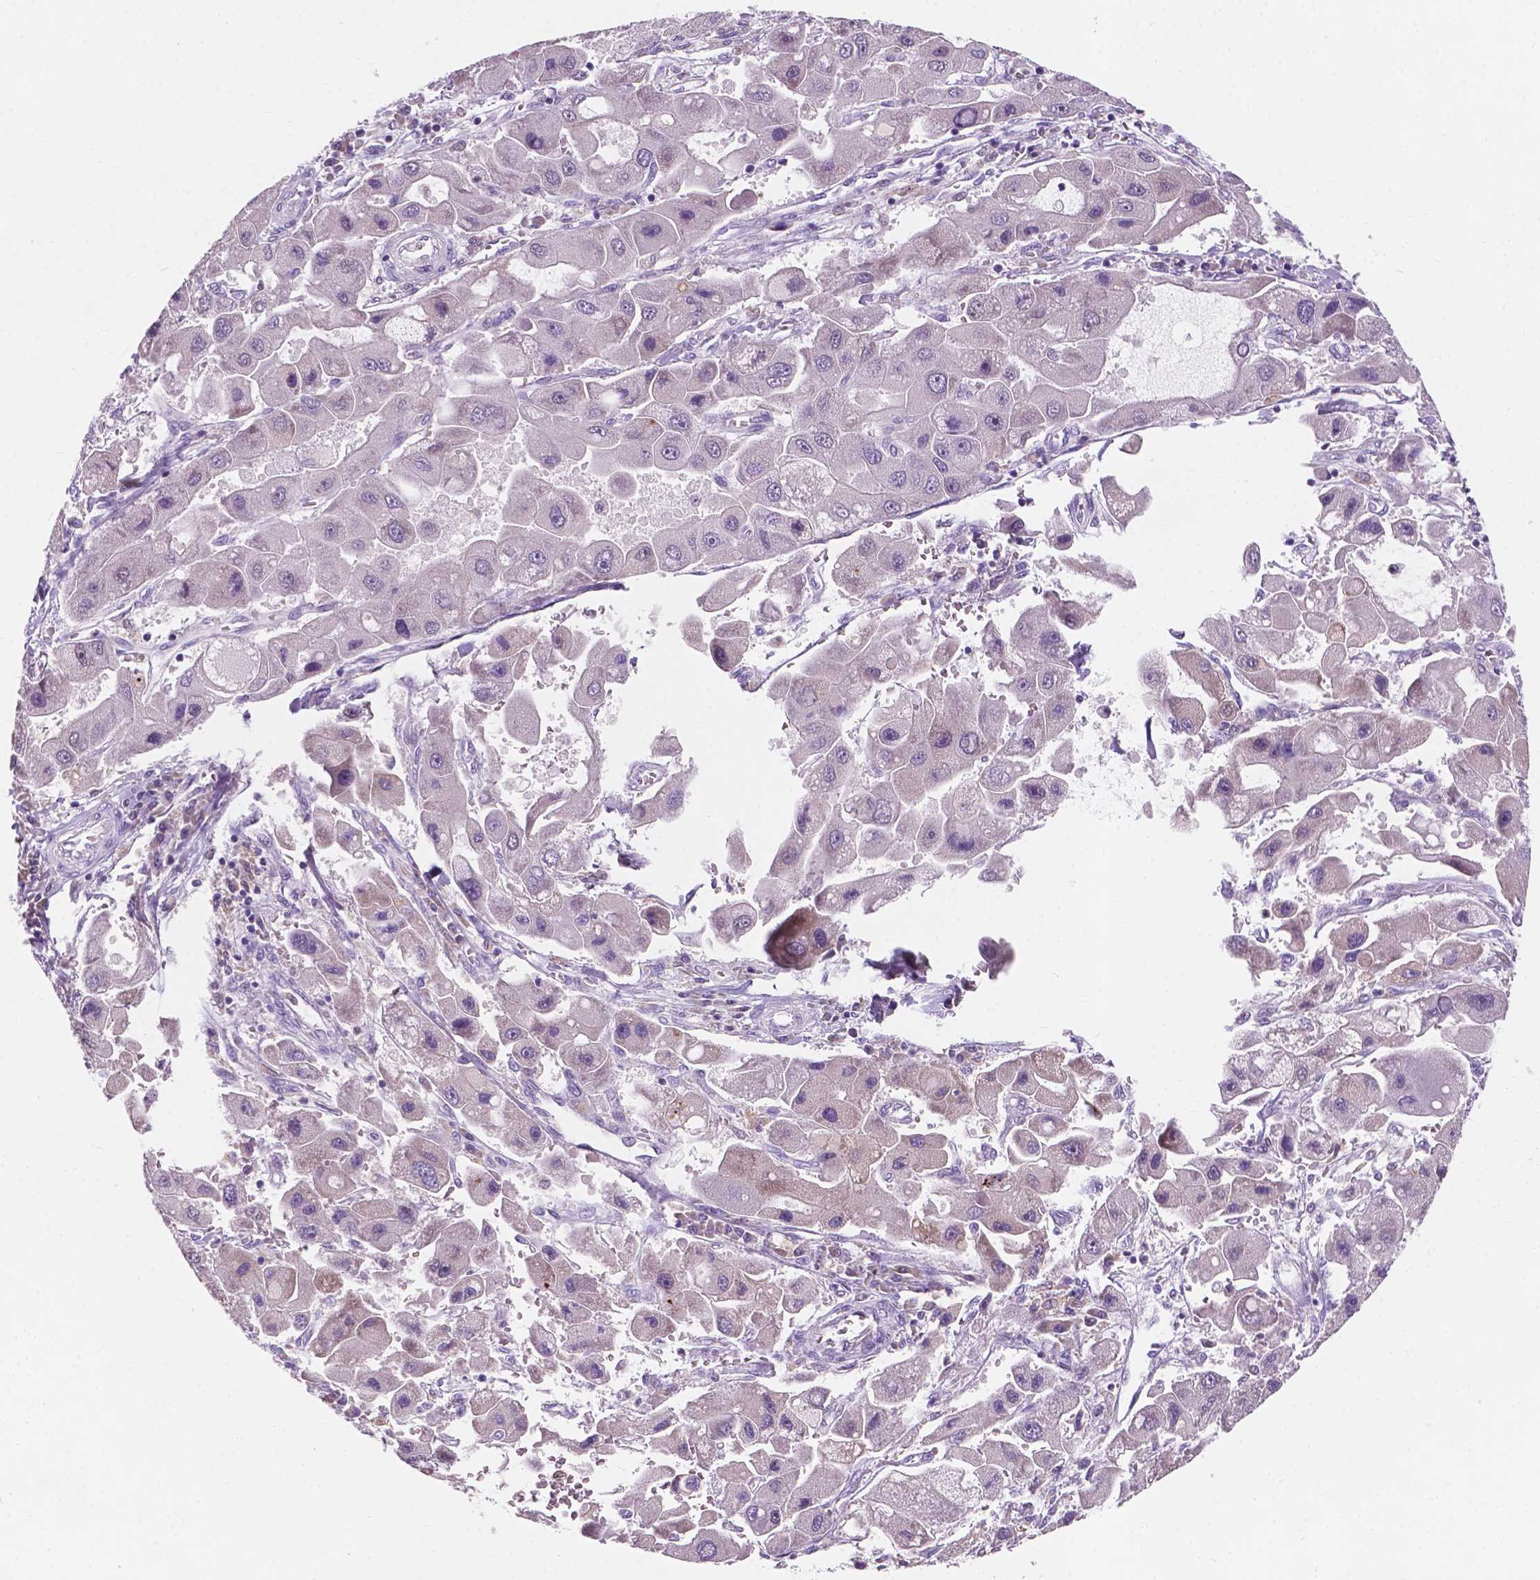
{"staining": {"intensity": "negative", "quantity": "none", "location": "none"}, "tissue": "liver cancer", "cell_type": "Tumor cells", "image_type": "cancer", "snomed": [{"axis": "morphology", "description": "Carcinoma, Hepatocellular, NOS"}, {"axis": "topography", "description": "Liver"}], "caption": "Micrograph shows no protein expression in tumor cells of liver cancer (hepatocellular carcinoma) tissue.", "gene": "IREB2", "patient": {"sex": "male", "age": 24}}